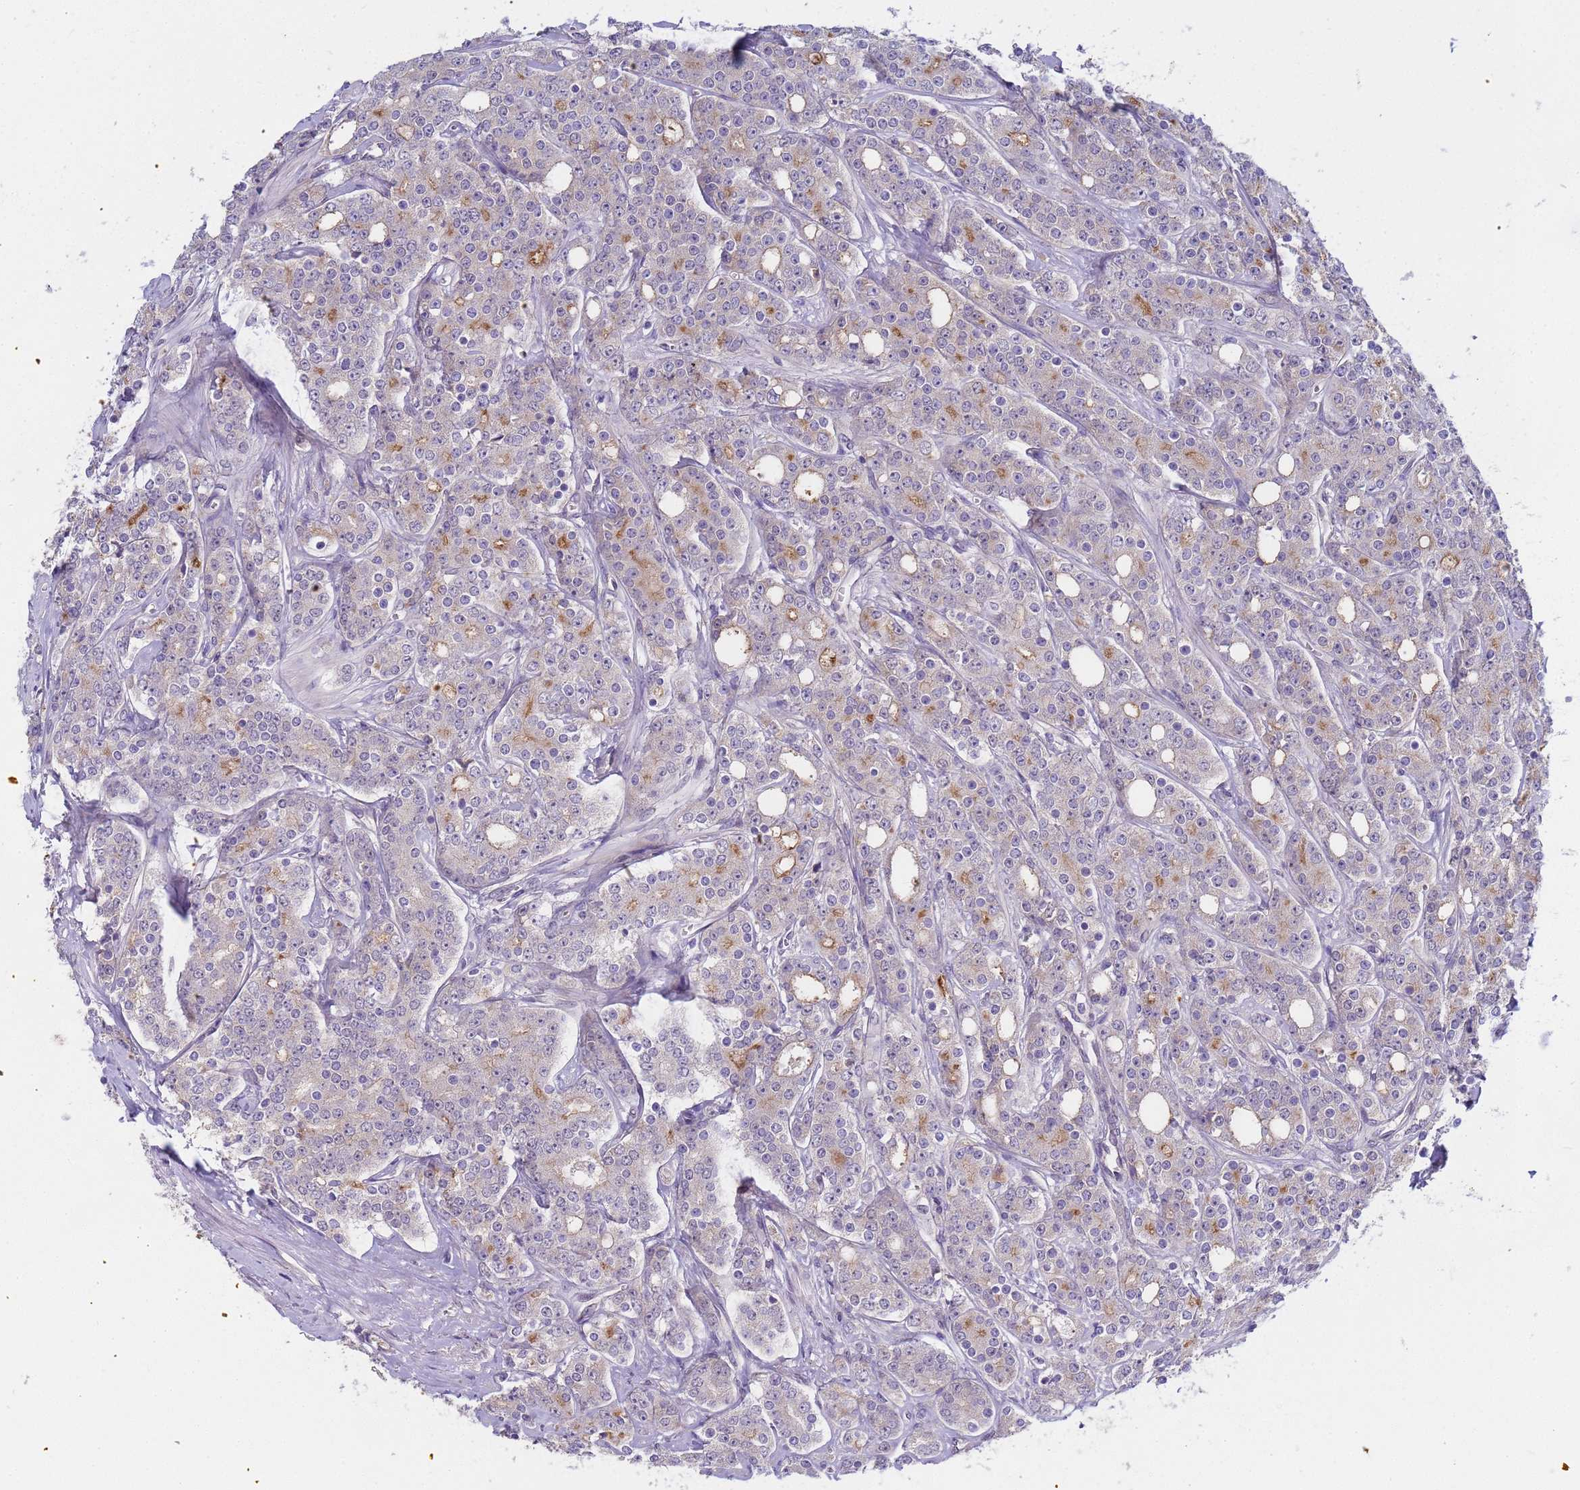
{"staining": {"intensity": "moderate", "quantity": "<25%", "location": "cytoplasmic/membranous"}, "tissue": "prostate cancer", "cell_type": "Tumor cells", "image_type": "cancer", "snomed": [{"axis": "morphology", "description": "Adenocarcinoma, High grade"}, {"axis": "topography", "description": "Prostate"}], "caption": "Prostate high-grade adenocarcinoma tissue shows moderate cytoplasmic/membranous positivity in approximately <25% of tumor cells", "gene": "TRMT10A", "patient": {"sex": "male", "age": 62}}